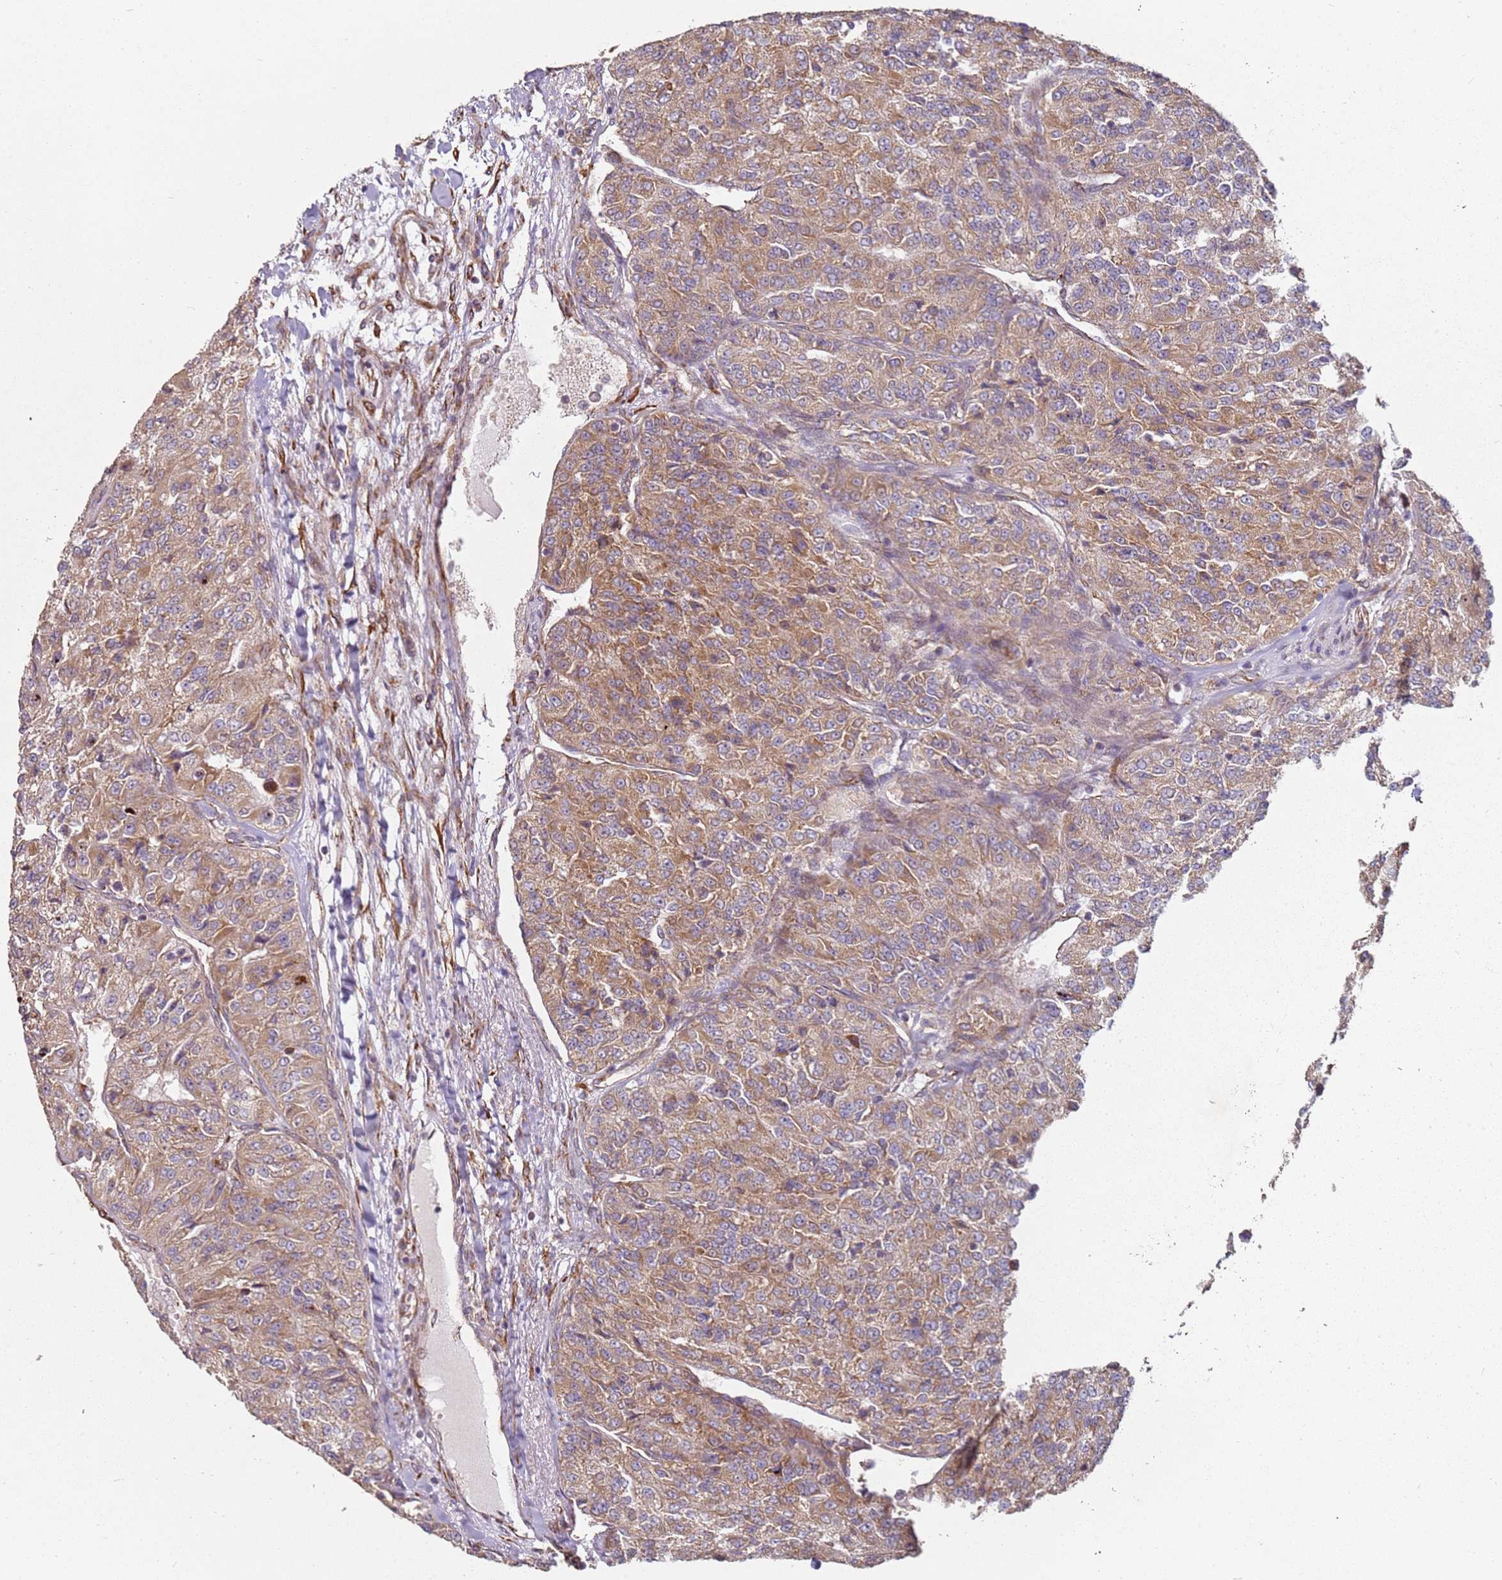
{"staining": {"intensity": "moderate", "quantity": ">75%", "location": "cytoplasmic/membranous"}, "tissue": "renal cancer", "cell_type": "Tumor cells", "image_type": "cancer", "snomed": [{"axis": "morphology", "description": "Adenocarcinoma, NOS"}, {"axis": "topography", "description": "Kidney"}], "caption": "Immunohistochemistry (IHC) of renal cancer shows medium levels of moderate cytoplasmic/membranous expression in approximately >75% of tumor cells.", "gene": "ARFRP1", "patient": {"sex": "female", "age": 63}}